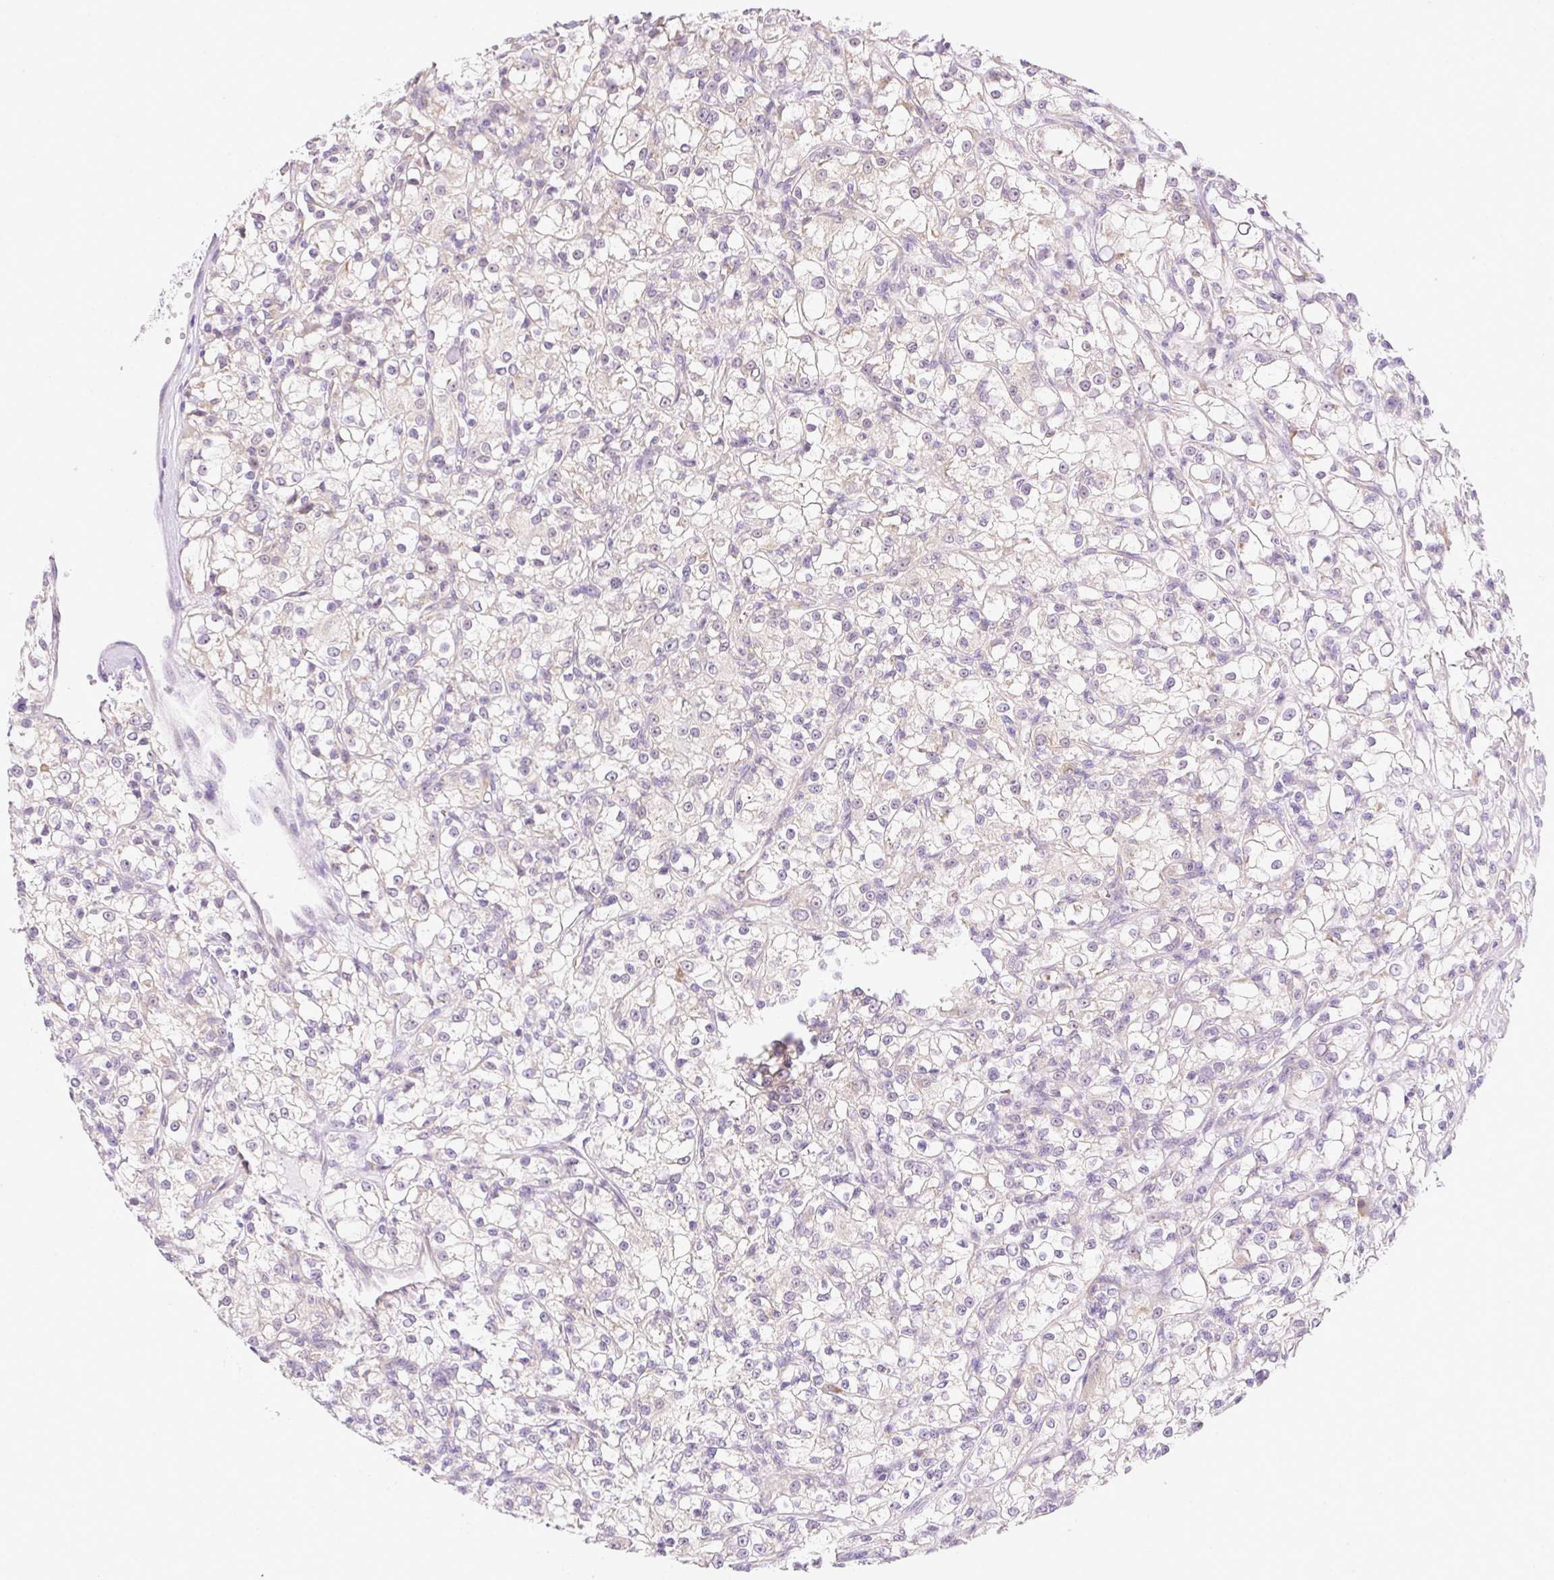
{"staining": {"intensity": "negative", "quantity": "none", "location": "none"}, "tissue": "renal cancer", "cell_type": "Tumor cells", "image_type": "cancer", "snomed": [{"axis": "morphology", "description": "Adenocarcinoma, NOS"}, {"axis": "topography", "description": "Kidney"}], "caption": "An immunohistochemistry image of adenocarcinoma (renal) is shown. There is no staining in tumor cells of adenocarcinoma (renal). (DAB IHC visualized using brightfield microscopy, high magnification).", "gene": "RPL18A", "patient": {"sex": "female", "age": 59}}